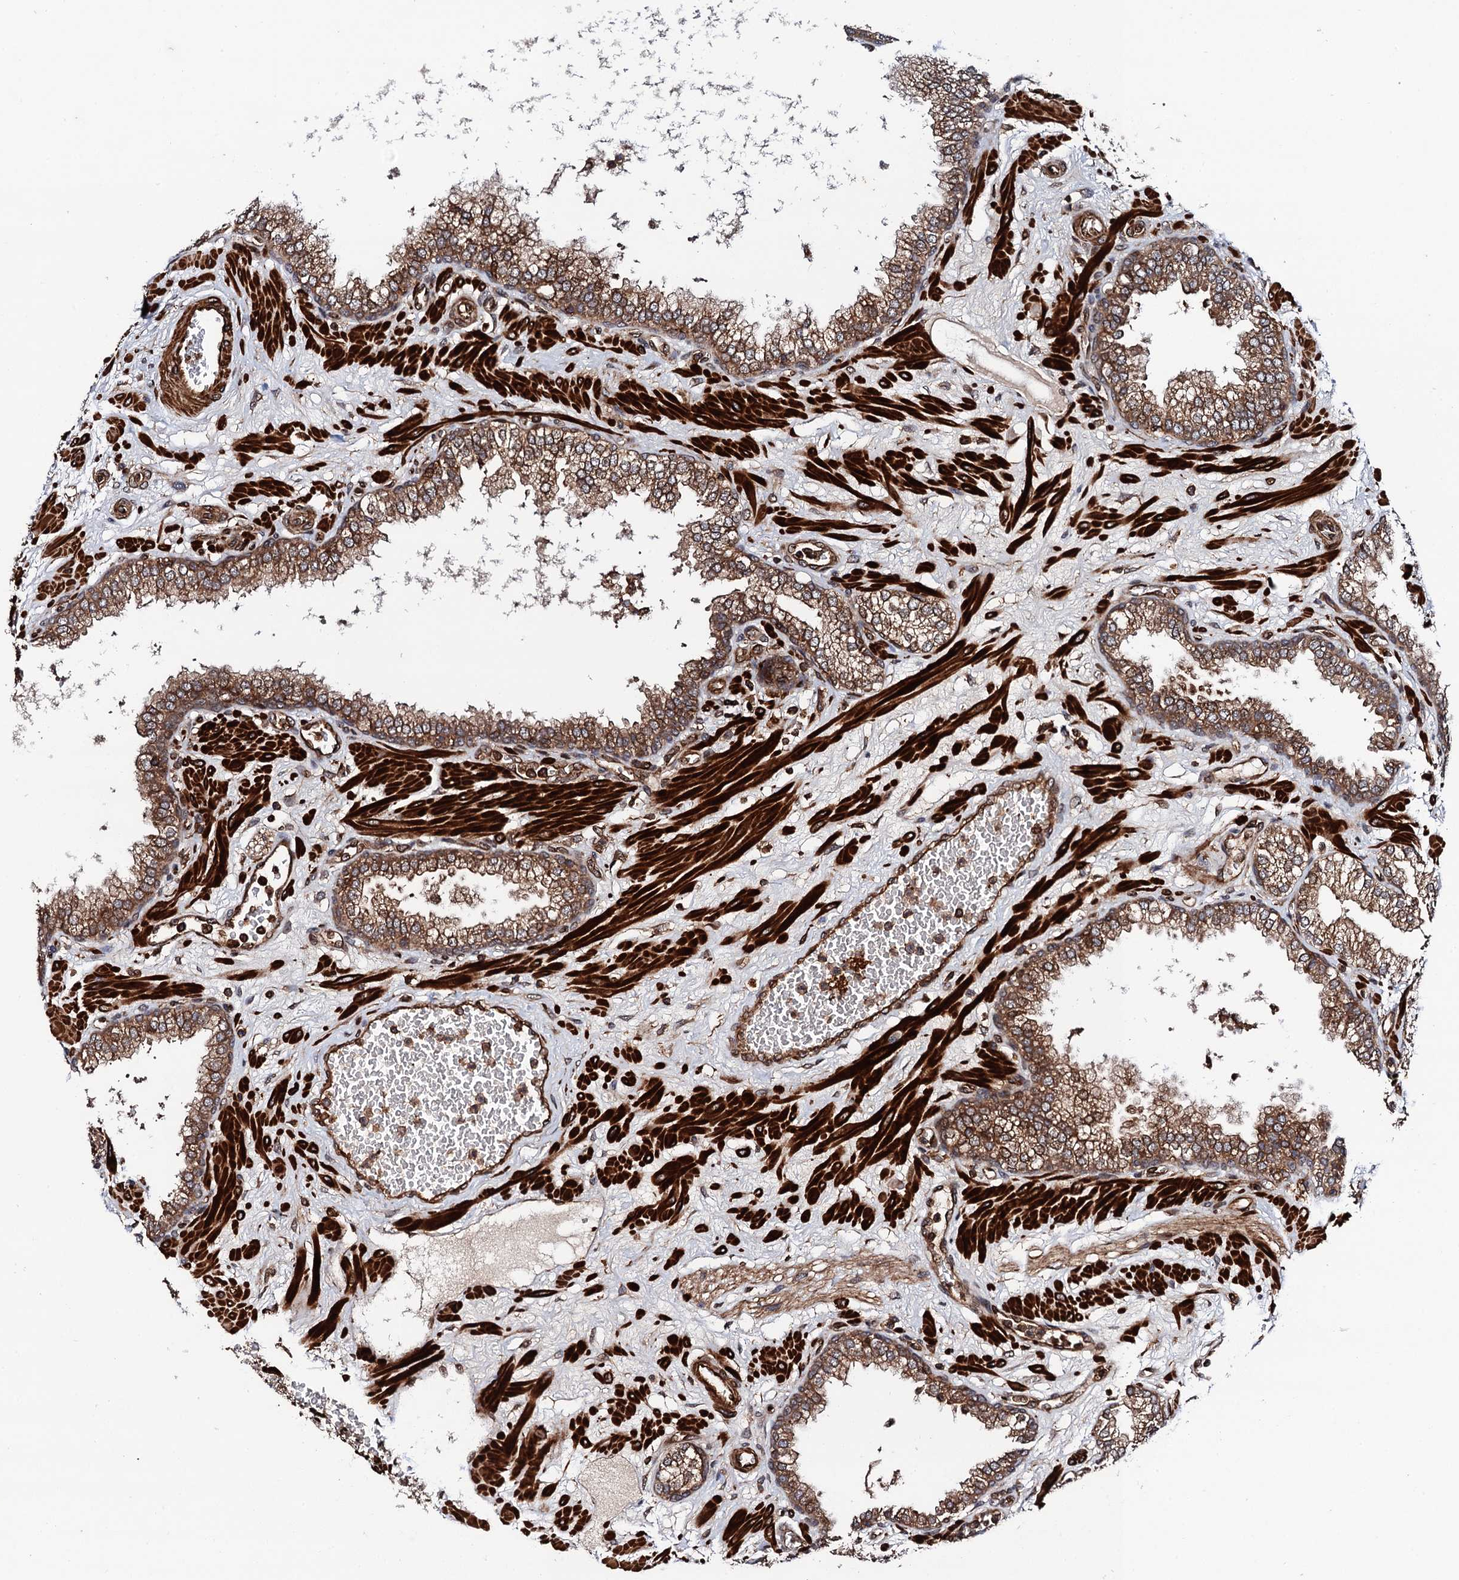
{"staining": {"intensity": "moderate", "quantity": ">75%", "location": "cytoplasmic/membranous"}, "tissue": "prostate", "cell_type": "Glandular cells", "image_type": "normal", "snomed": [{"axis": "morphology", "description": "Normal tissue, NOS"}, {"axis": "morphology", "description": "Urothelial carcinoma, Low grade"}, {"axis": "topography", "description": "Urinary bladder"}, {"axis": "topography", "description": "Prostate"}], "caption": "Brown immunohistochemical staining in normal prostate shows moderate cytoplasmic/membranous expression in about >75% of glandular cells. (brown staining indicates protein expression, while blue staining denotes nuclei).", "gene": "BORA", "patient": {"sex": "male", "age": 60}}